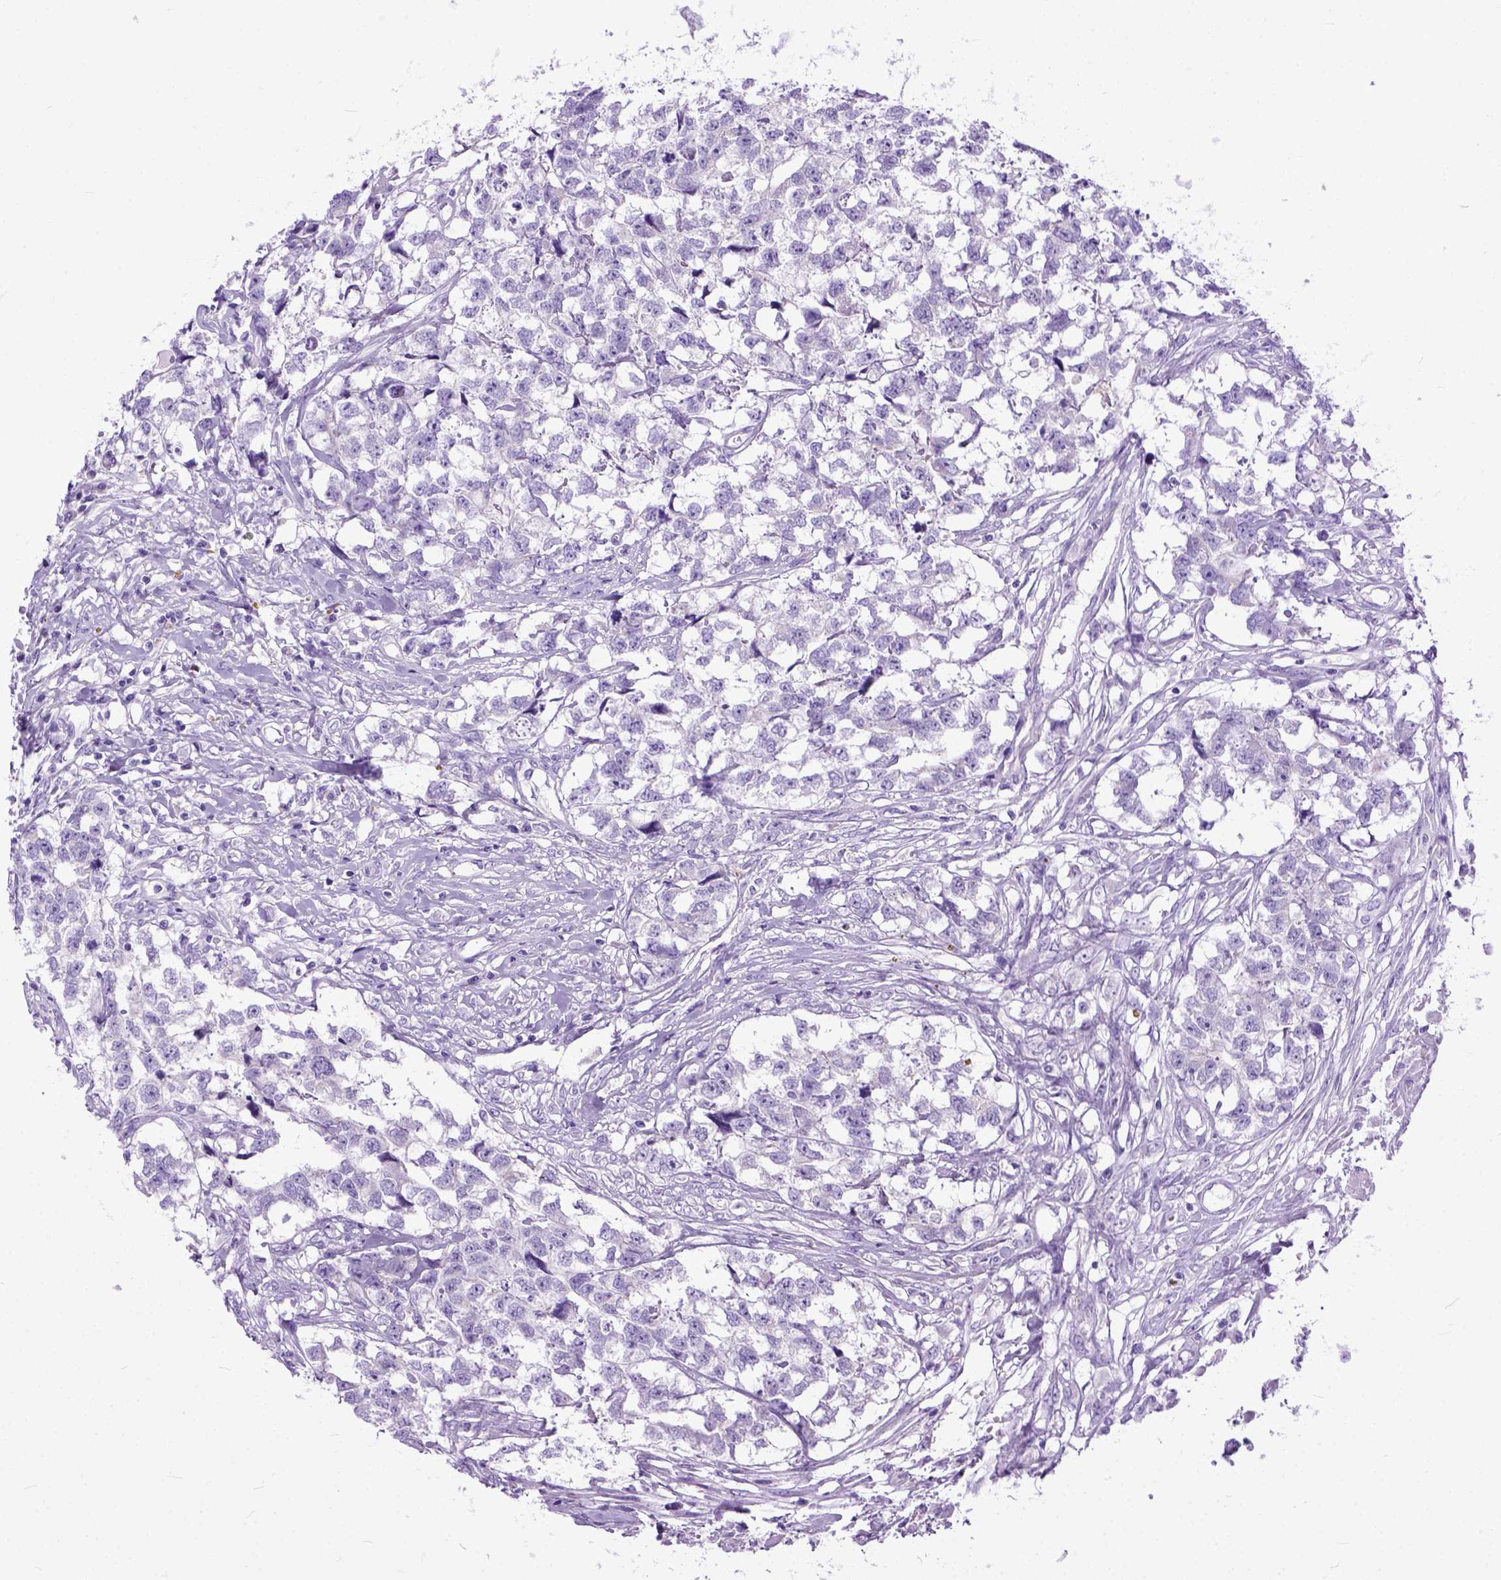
{"staining": {"intensity": "negative", "quantity": "none", "location": "none"}, "tissue": "testis cancer", "cell_type": "Tumor cells", "image_type": "cancer", "snomed": [{"axis": "morphology", "description": "Carcinoma, Embryonal, NOS"}, {"axis": "morphology", "description": "Teratoma, malignant, NOS"}, {"axis": "topography", "description": "Testis"}], "caption": "Immunohistochemistry (IHC) image of embryonal carcinoma (testis) stained for a protein (brown), which displays no staining in tumor cells.", "gene": "PPL", "patient": {"sex": "male", "age": 44}}